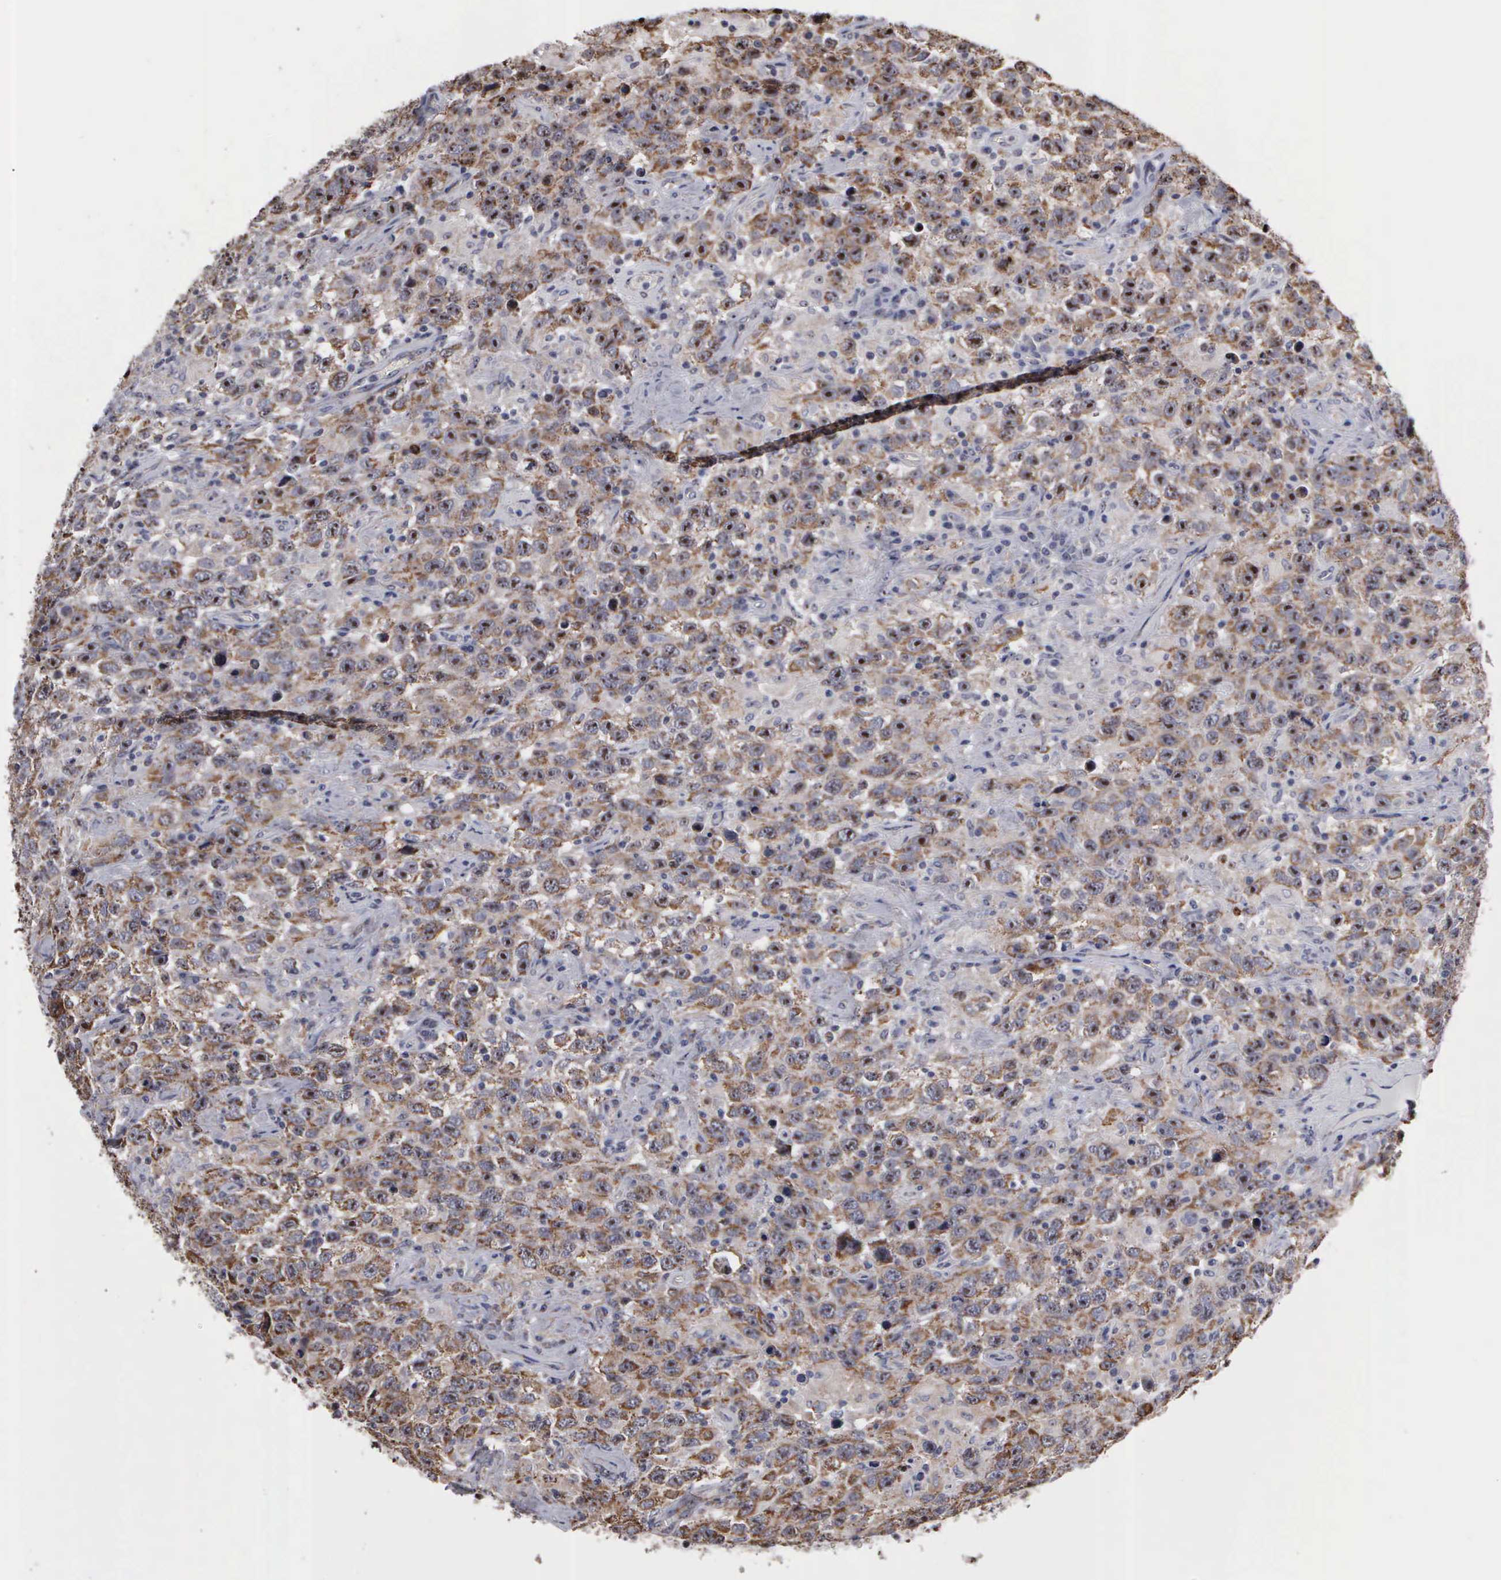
{"staining": {"intensity": "moderate", "quantity": ">75%", "location": "cytoplasmic/membranous,nuclear"}, "tissue": "testis cancer", "cell_type": "Tumor cells", "image_type": "cancer", "snomed": [{"axis": "morphology", "description": "Seminoma, NOS"}, {"axis": "topography", "description": "Testis"}], "caption": "A brown stain highlights moderate cytoplasmic/membranous and nuclear positivity of a protein in human testis seminoma tumor cells.", "gene": "NGDN", "patient": {"sex": "male", "age": 41}}